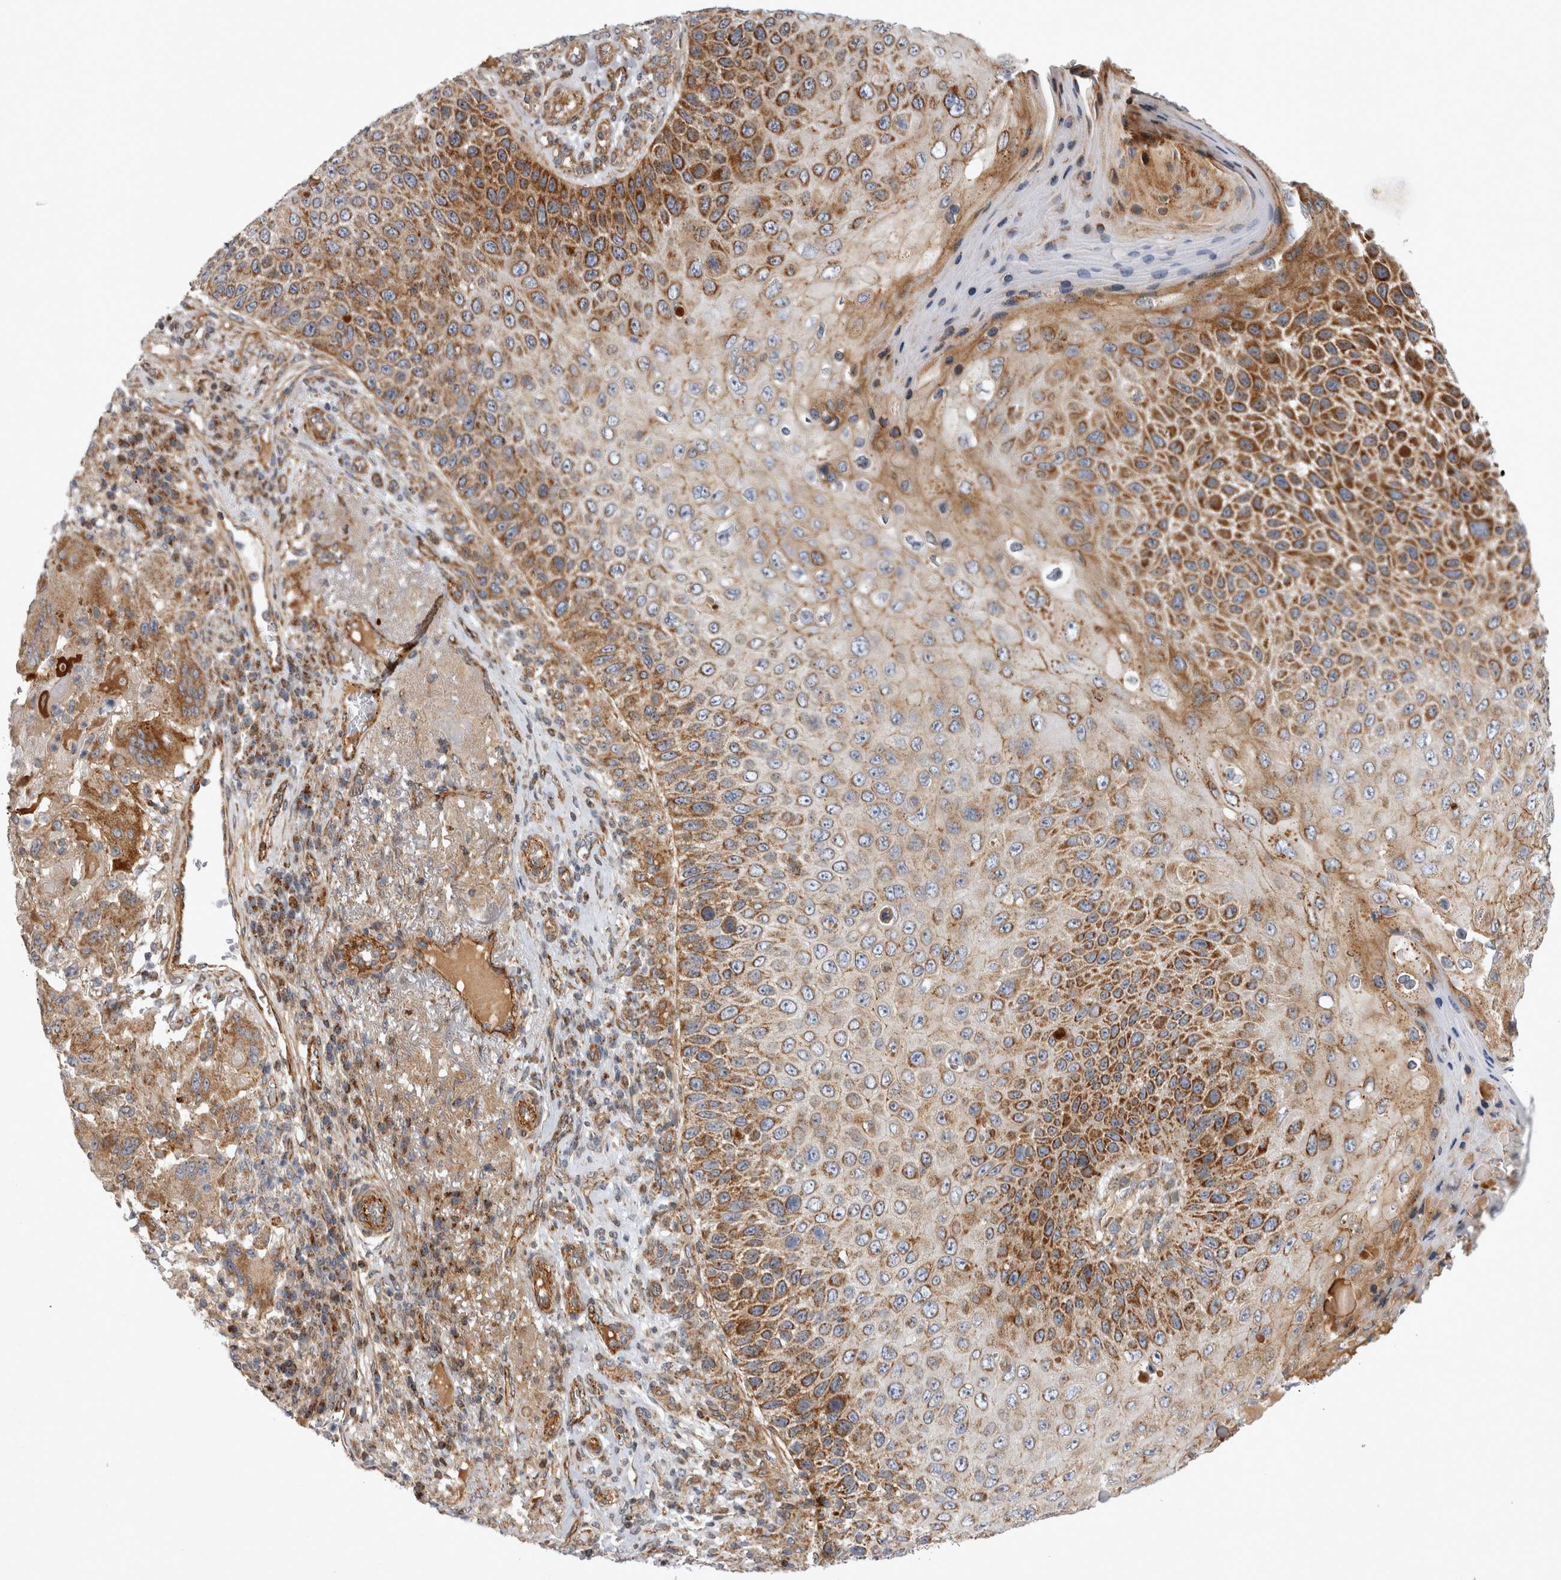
{"staining": {"intensity": "strong", "quantity": ">75%", "location": "cytoplasmic/membranous"}, "tissue": "skin cancer", "cell_type": "Tumor cells", "image_type": "cancer", "snomed": [{"axis": "morphology", "description": "Squamous cell carcinoma, NOS"}, {"axis": "topography", "description": "Skin"}], "caption": "Human skin cancer stained for a protein (brown) demonstrates strong cytoplasmic/membranous positive positivity in about >75% of tumor cells.", "gene": "TSPOAP1", "patient": {"sex": "female", "age": 88}}